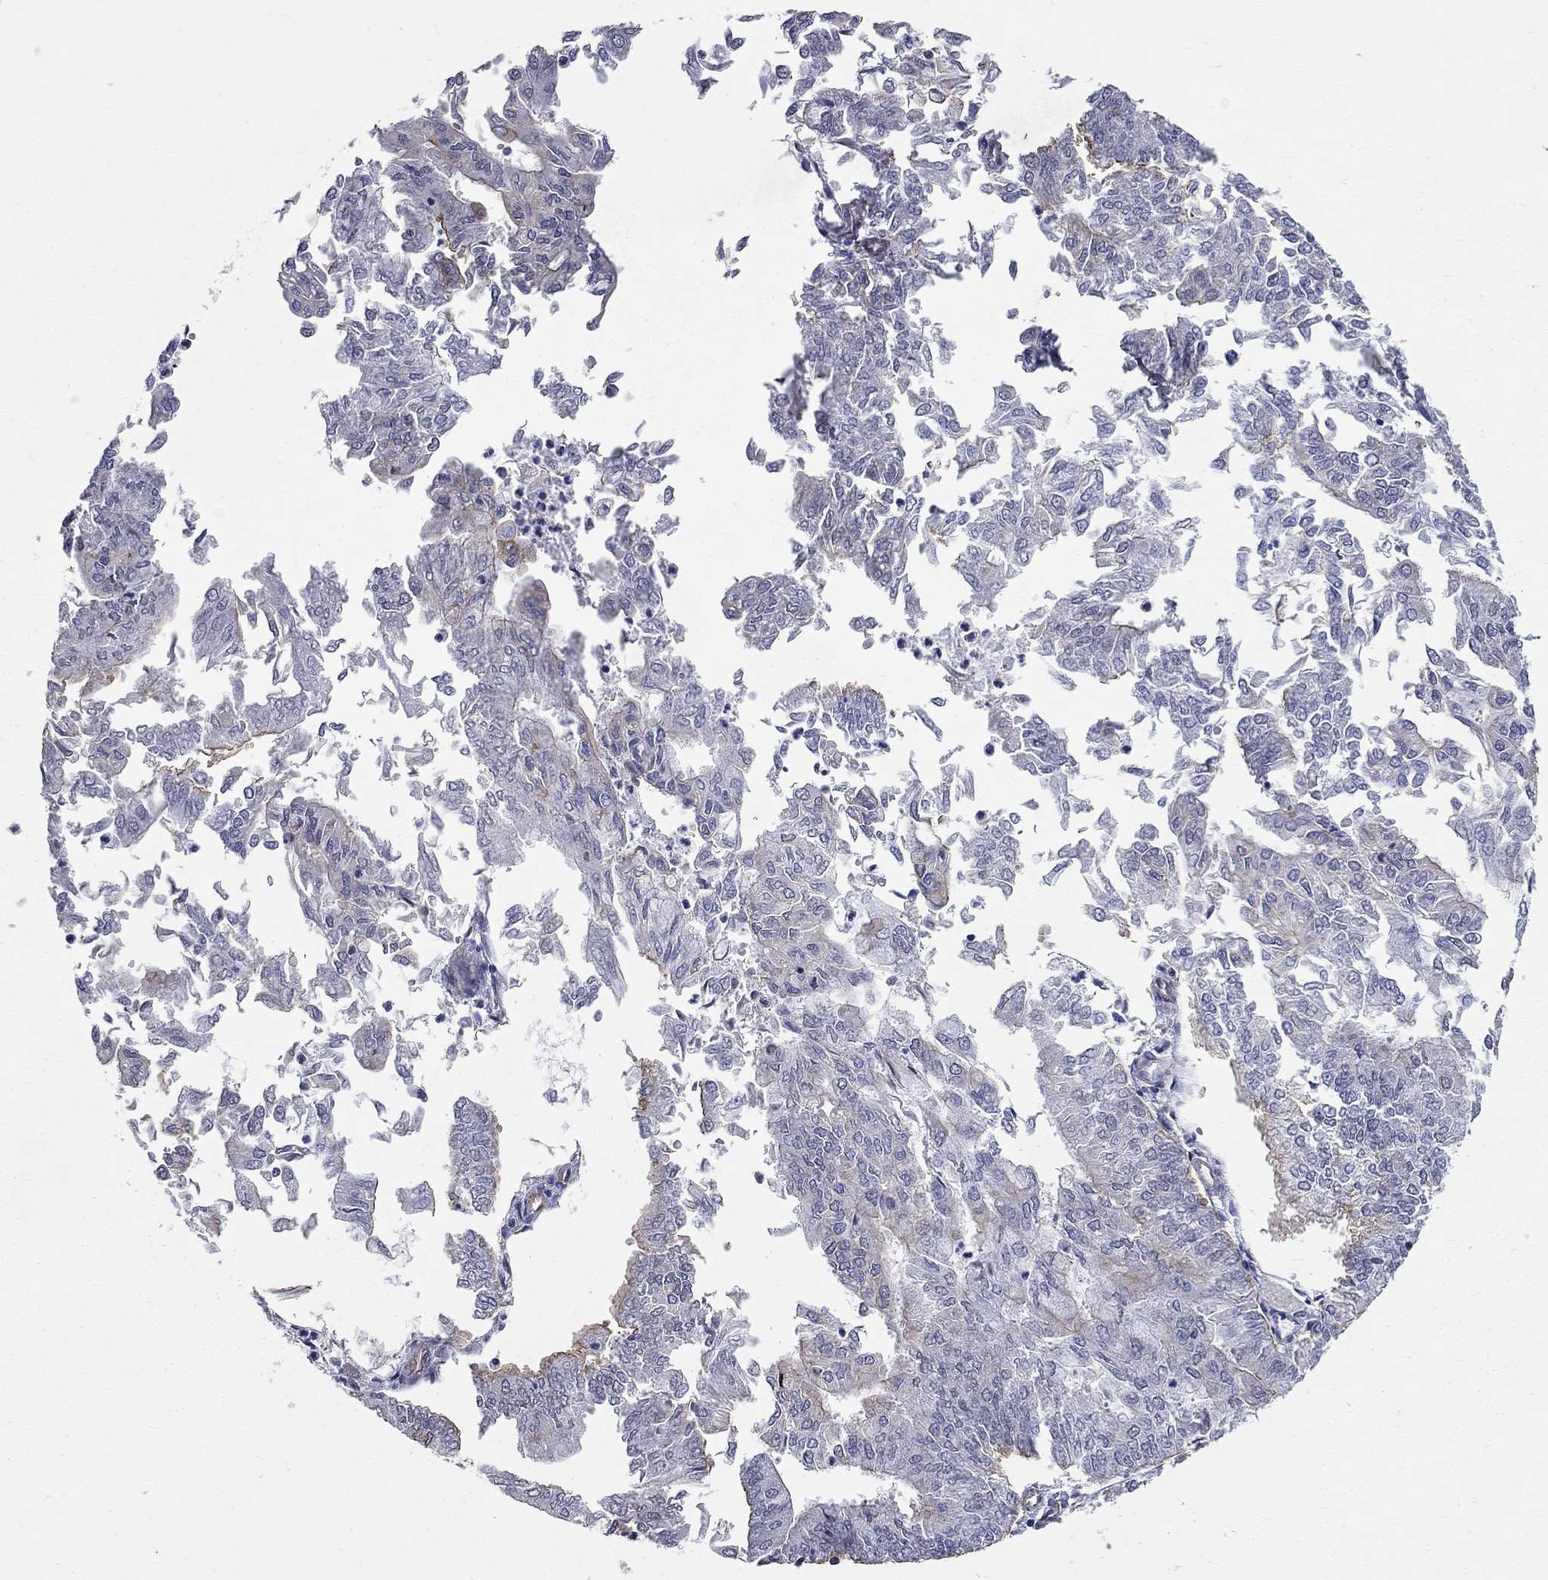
{"staining": {"intensity": "strong", "quantity": "<25%", "location": "cytoplasmic/membranous"}, "tissue": "endometrial cancer", "cell_type": "Tumor cells", "image_type": "cancer", "snomed": [{"axis": "morphology", "description": "Adenocarcinoma, NOS"}, {"axis": "topography", "description": "Endometrium"}], "caption": "A medium amount of strong cytoplasmic/membranous expression is present in approximately <25% of tumor cells in adenocarcinoma (endometrial) tissue. (DAB IHC with brightfield microscopy, high magnification).", "gene": "BICDL2", "patient": {"sex": "female", "age": 59}}